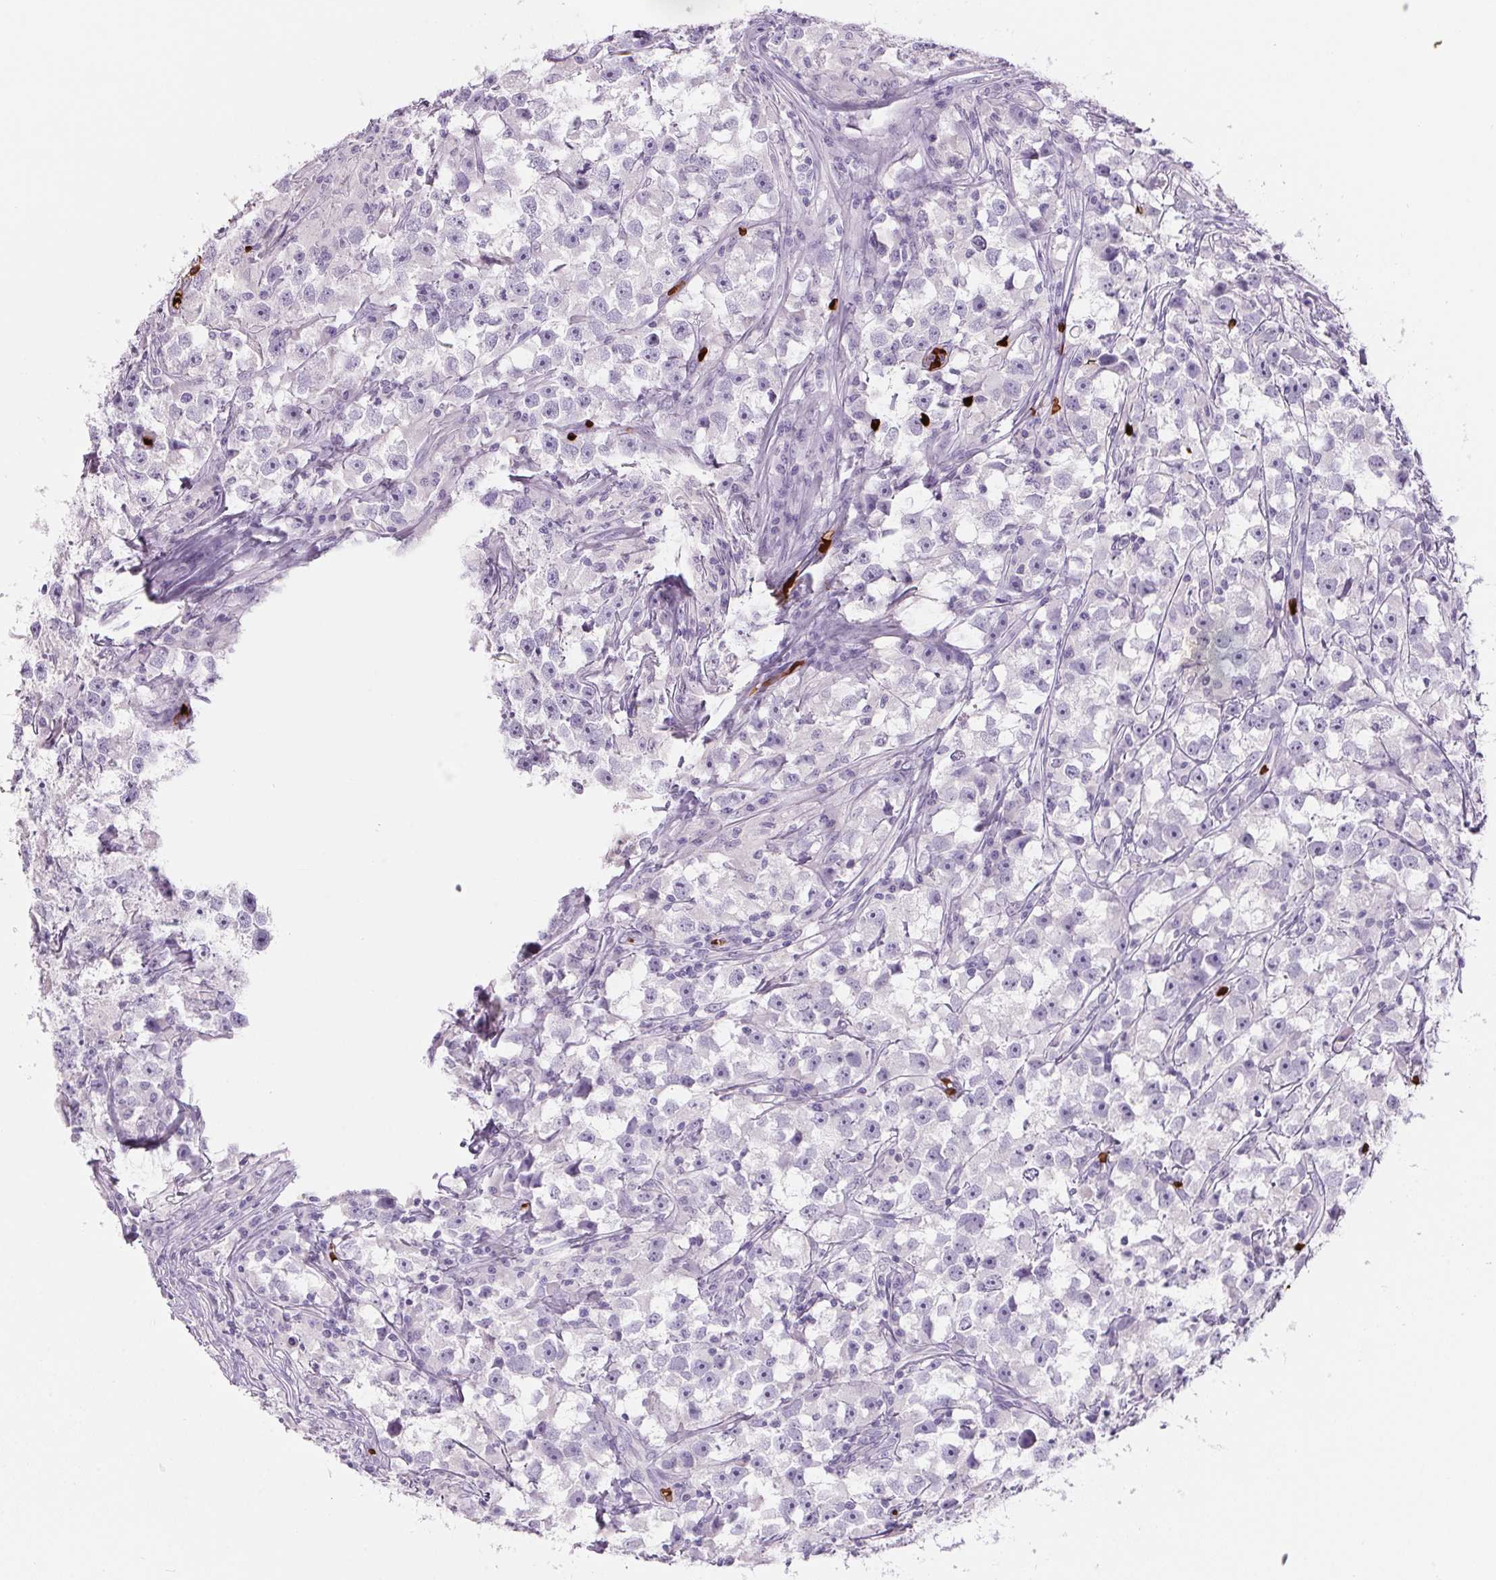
{"staining": {"intensity": "negative", "quantity": "none", "location": "none"}, "tissue": "testis cancer", "cell_type": "Tumor cells", "image_type": "cancer", "snomed": [{"axis": "morphology", "description": "Seminoma, NOS"}, {"axis": "topography", "description": "Testis"}], "caption": "The photomicrograph exhibits no significant positivity in tumor cells of testis cancer.", "gene": "HBQ1", "patient": {"sex": "male", "age": 33}}